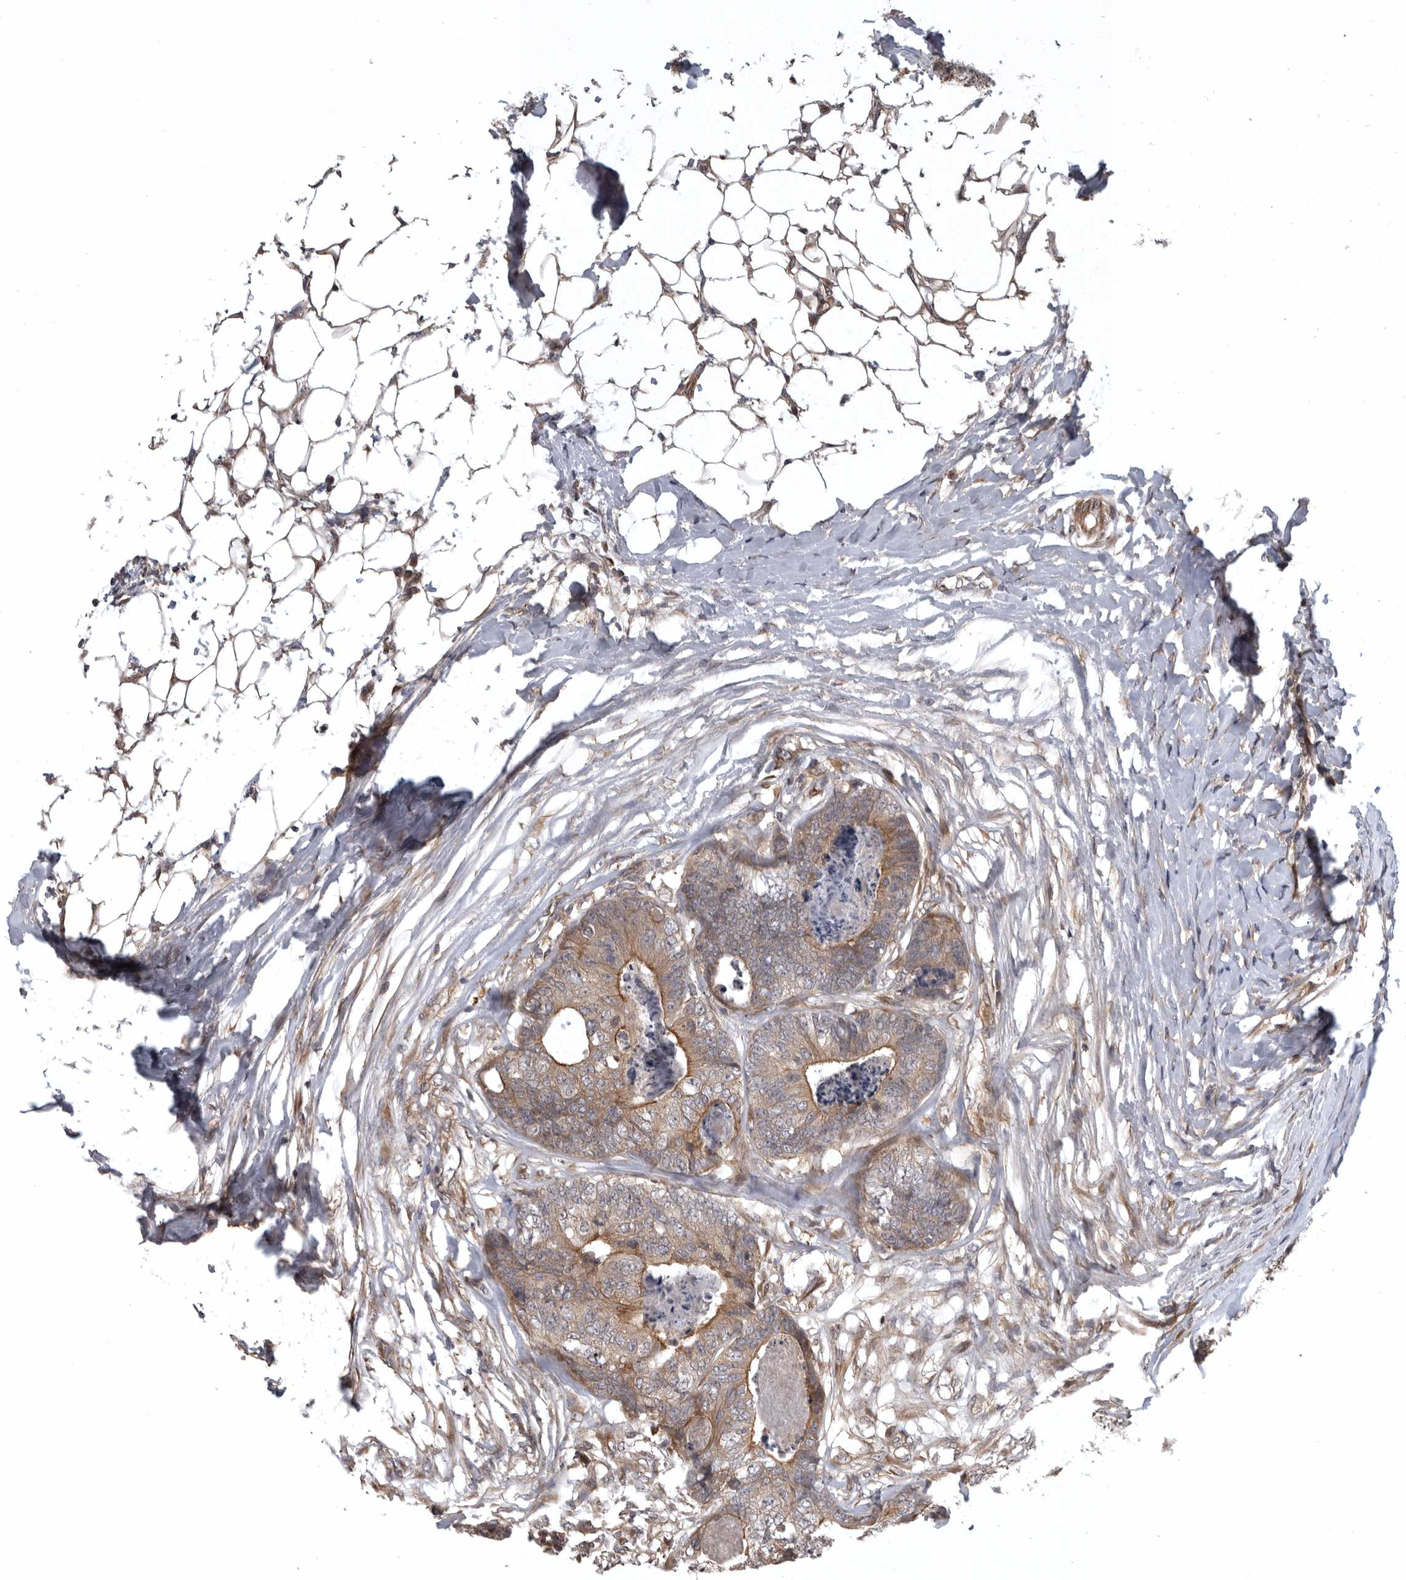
{"staining": {"intensity": "moderate", "quantity": ">75%", "location": "cytoplasmic/membranous"}, "tissue": "colorectal cancer", "cell_type": "Tumor cells", "image_type": "cancer", "snomed": [{"axis": "morphology", "description": "Adenocarcinoma, NOS"}, {"axis": "topography", "description": "Colon"}], "caption": "This is a micrograph of immunohistochemistry staining of adenocarcinoma (colorectal), which shows moderate expression in the cytoplasmic/membranous of tumor cells.", "gene": "CUEDC1", "patient": {"sex": "female", "age": 67}}